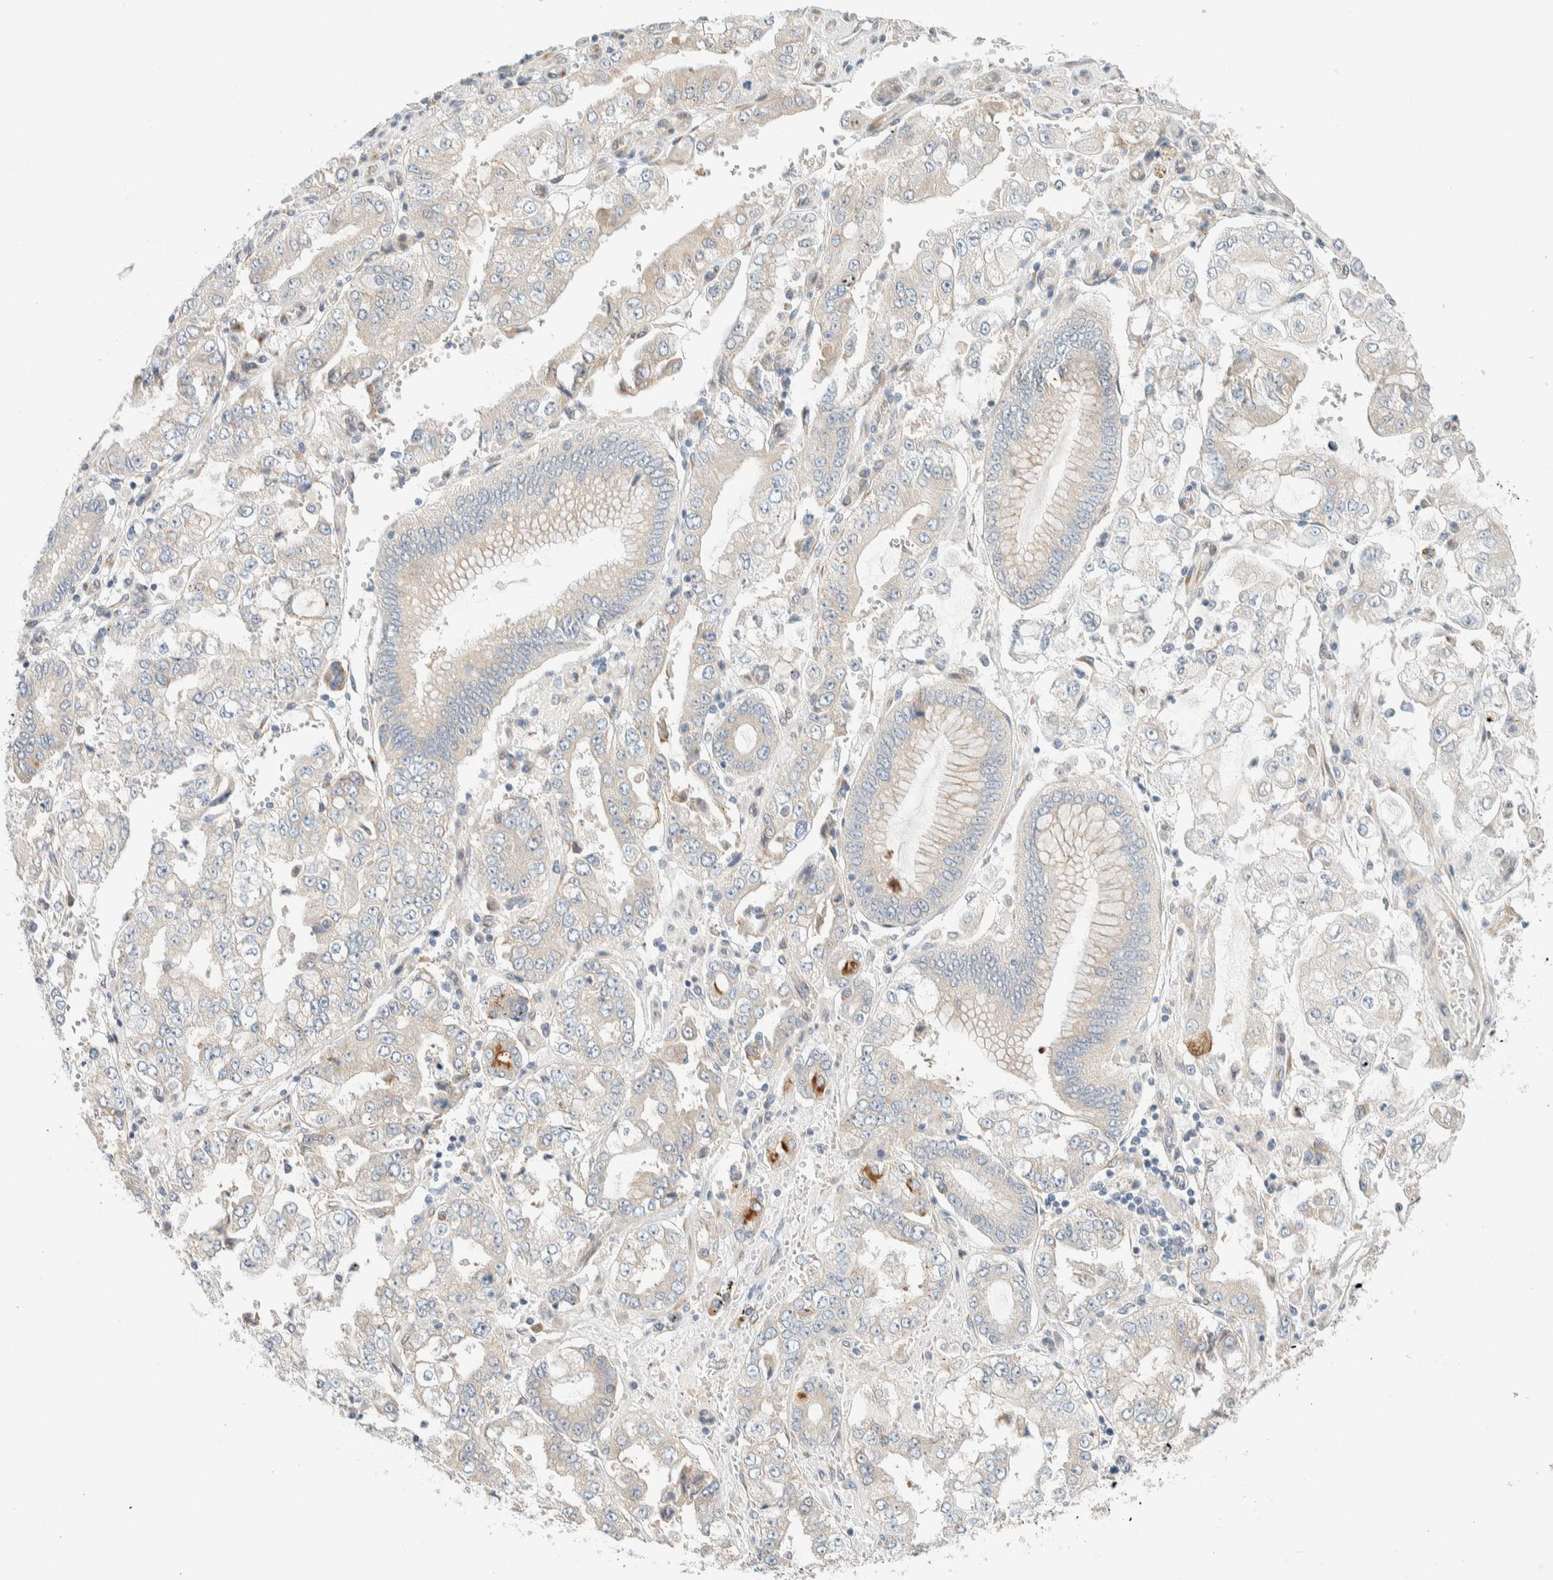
{"staining": {"intensity": "moderate", "quantity": "<25%", "location": "cytoplasmic/membranous"}, "tissue": "stomach cancer", "cell_type": "Tumor cells", "image_type": "cancer", "snomed": [{"axis": "morphology", "description": "Adenocarcinoma, NOS"}, {"axis": "topography", "description": "Stomach"}], "caption": "Tumor cells show low levels of moderate cytoplasmic/membranous positivity in approximately <25% of cells in stomach cancer.", "gene": "TMEM184B", "patient": {"sex": "male", "age": 76}}